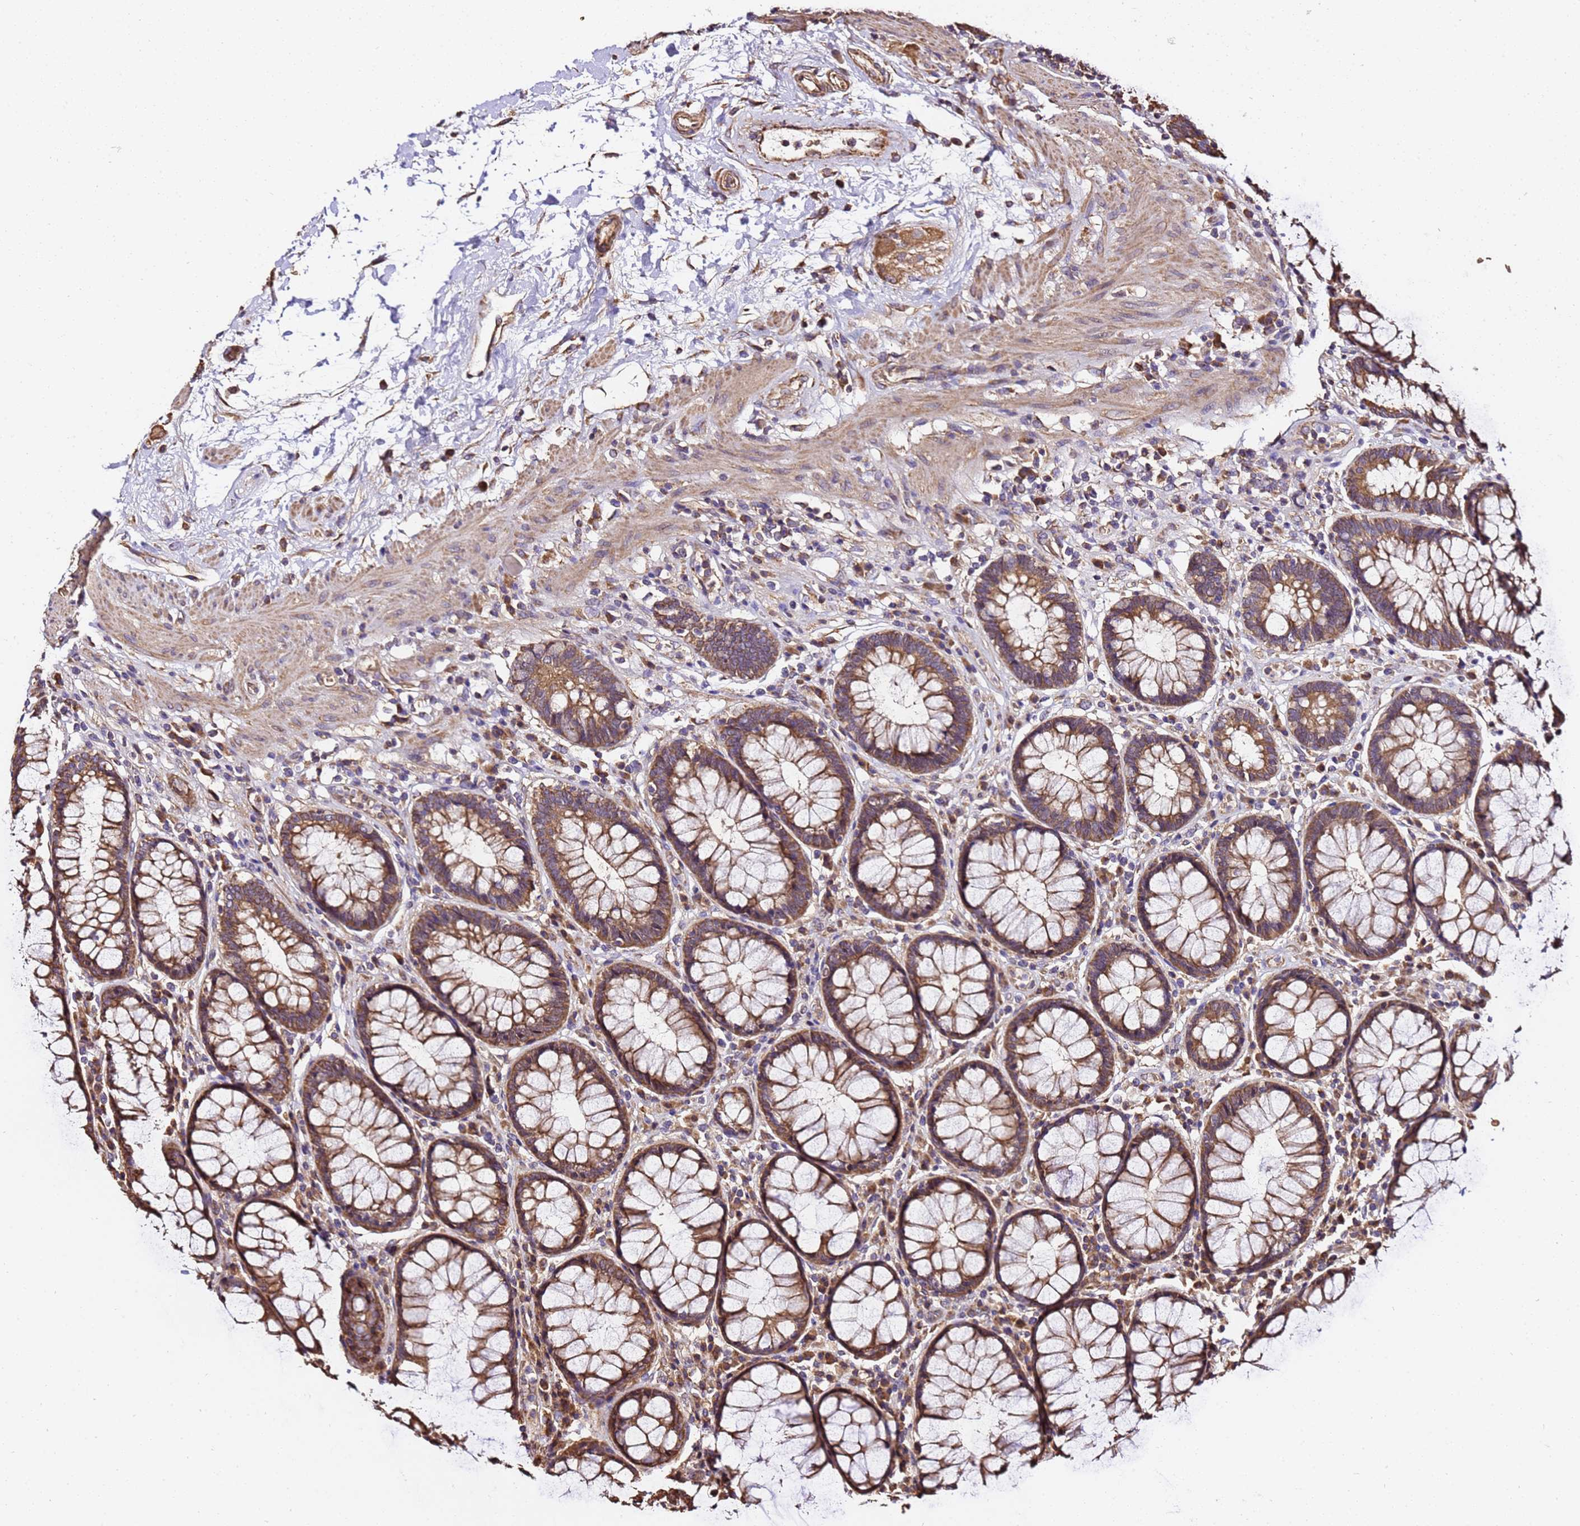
{"staining": {"intensity": "strong", "quantity": ">75%", "location": "cytoplasmic/membranous"}, "tissue": "rectum", "cell_type": "Glandular cells", "image_type": "normal", "snomed": [{"axis": "morphology", "description": "Normal tissue, NOS"}, {"axis": "topography", "description": "Rectum"}], "caption": "About >75% of glandular cells in benign rectum demonstrate strong cytoplasmic/membranous protein positivity as visualized by brown immunohistochemical staining.", "gene": "LRRIQ1", "patient": {"sex": "male", "age": 64}}